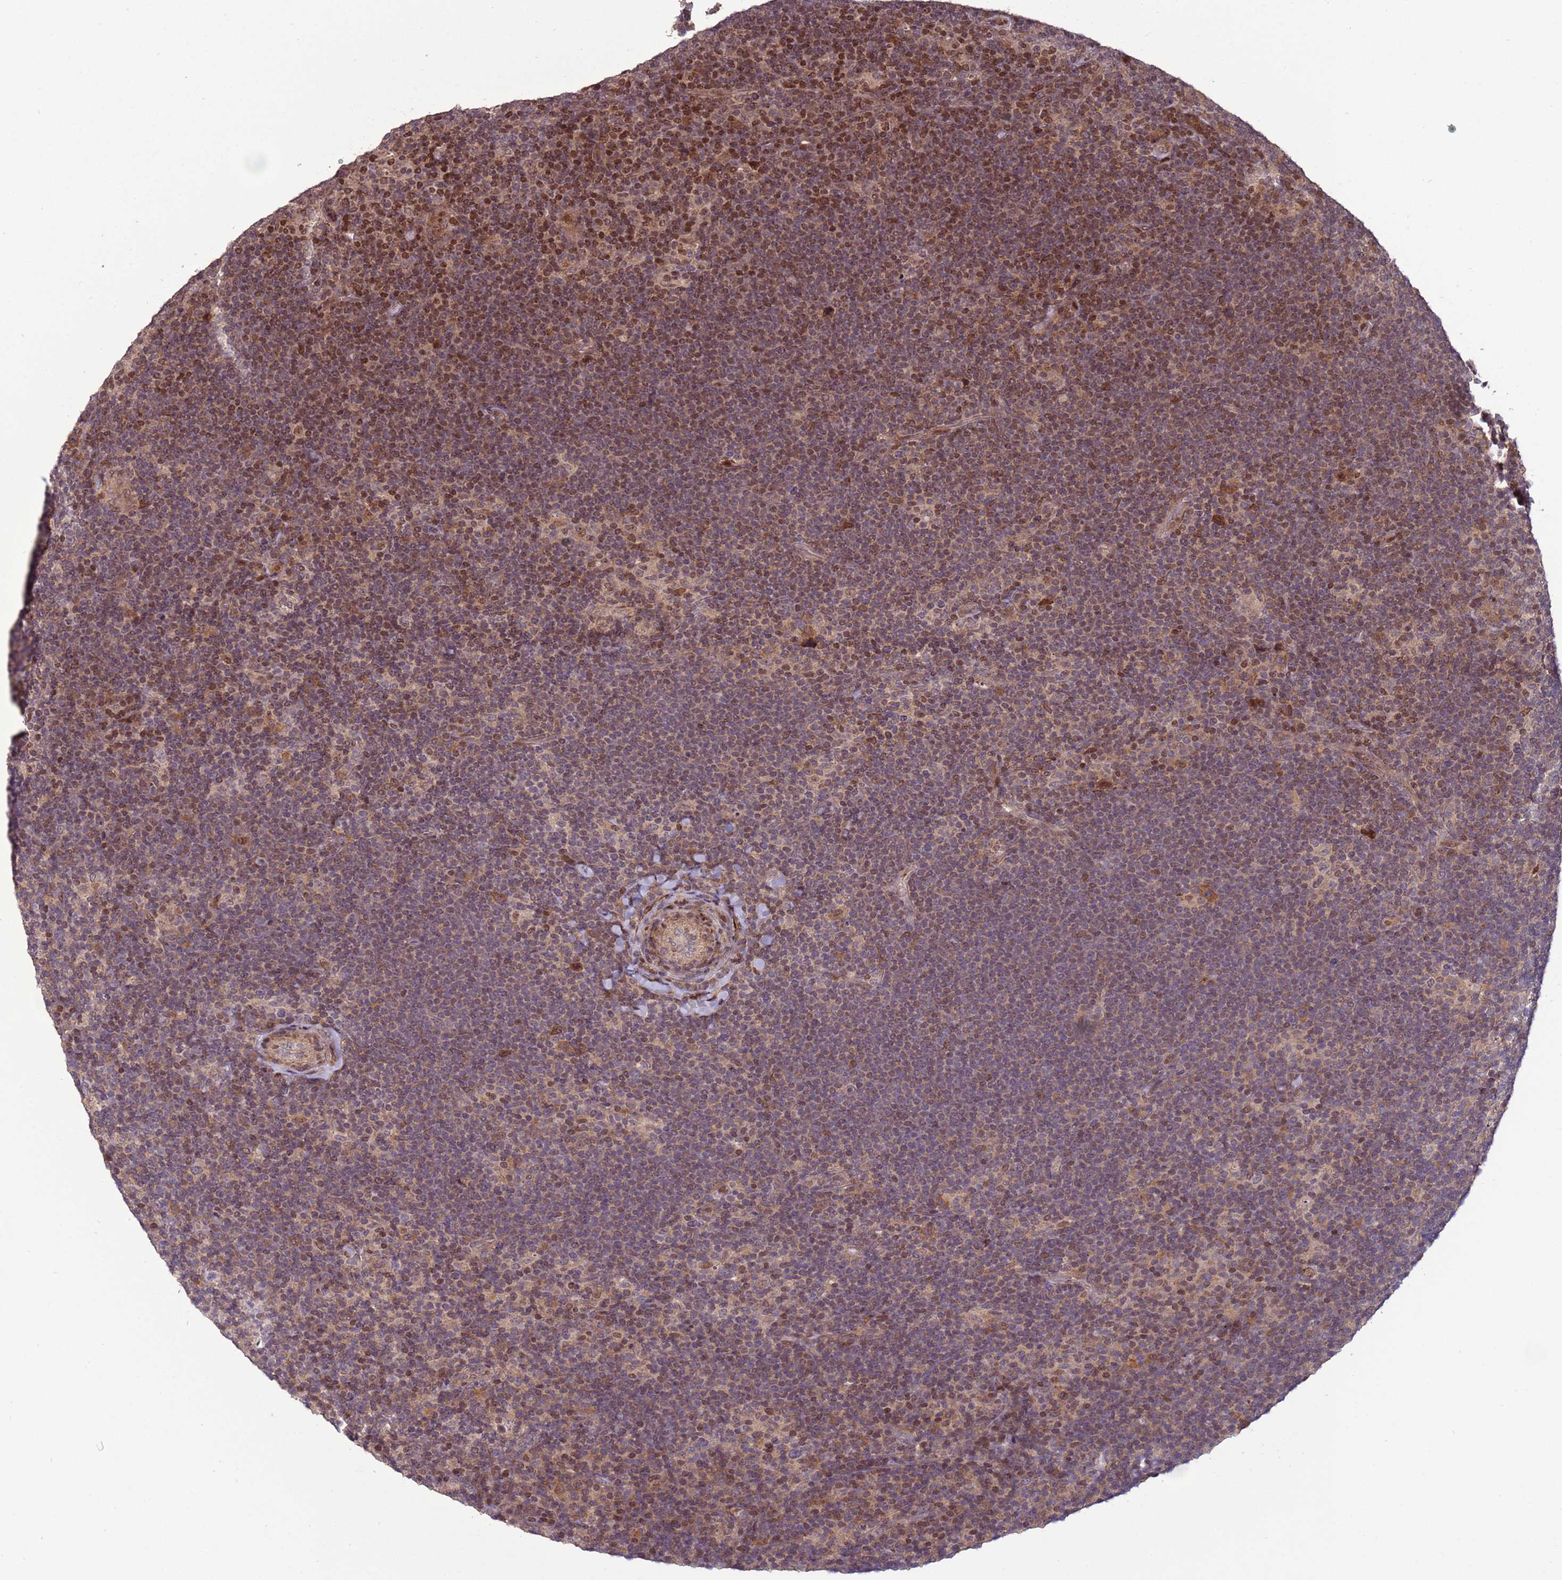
{"staining": {"intensity": "moderate", "quantity": ">75%", "location": "cytoplasmic/membranous"}, "tissue": "lymphoma", "cell_type": "Tumor cells", "image_type": "cancer", "snomed": [{"axis": "morphology", "description": "Hodgkin's disease, NOS"}, {"axis": "topography", "description": "Lymph node"}], "caption": "Immunohistochemistry image of neoplastic tissue: human lymphoma stained using immunohistochemistry displays medium levels of moderate protein expression localized specifically in the cytoplasmic/membranous of tumor cells, appearing as a cytoplasmic/membranous brown color.", "gene": "HGH1", "patient": {"sex": "female", "age": 57}}